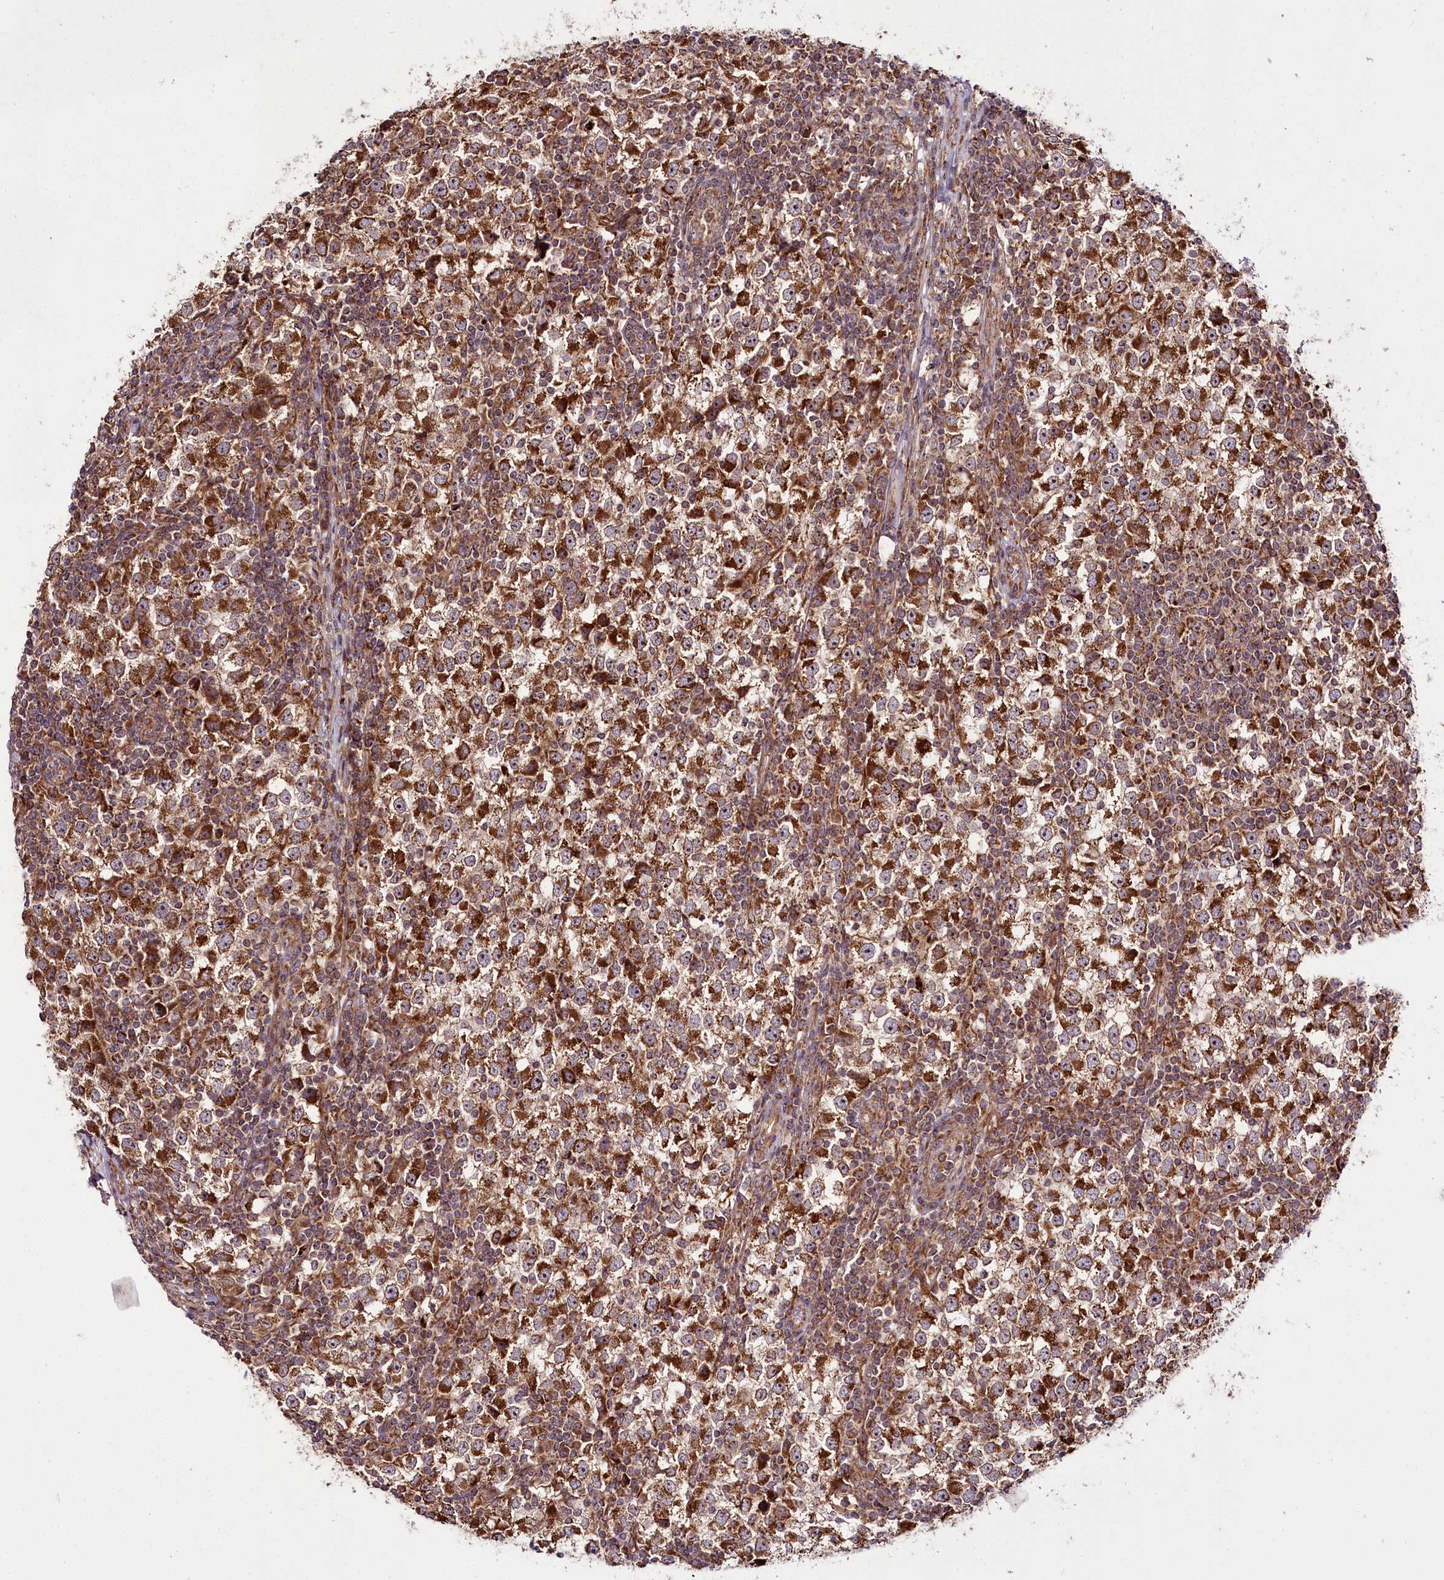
{"staining": {"intensity": "strong", "quantity": ">75%", "location": "cytoplasmic/membranous,nuclear"}, "tissue": "testis cancer", "cell_type": "Tumor cells", "image_type": "cancer", "snomed": [{"axis": "morphology", "description": "Seminoma, NOS"}, {"axis": "topography", "description": "Testis"}], "caption": "Immunohistochemical staining of human testis cancer (seminoma) exhibits strong cytoplasmic/membranous and nuclear protein staining in about >75% of tumor cells.", "gene": "RAB7A", "patient": {"sex": "male", "age": 65}}